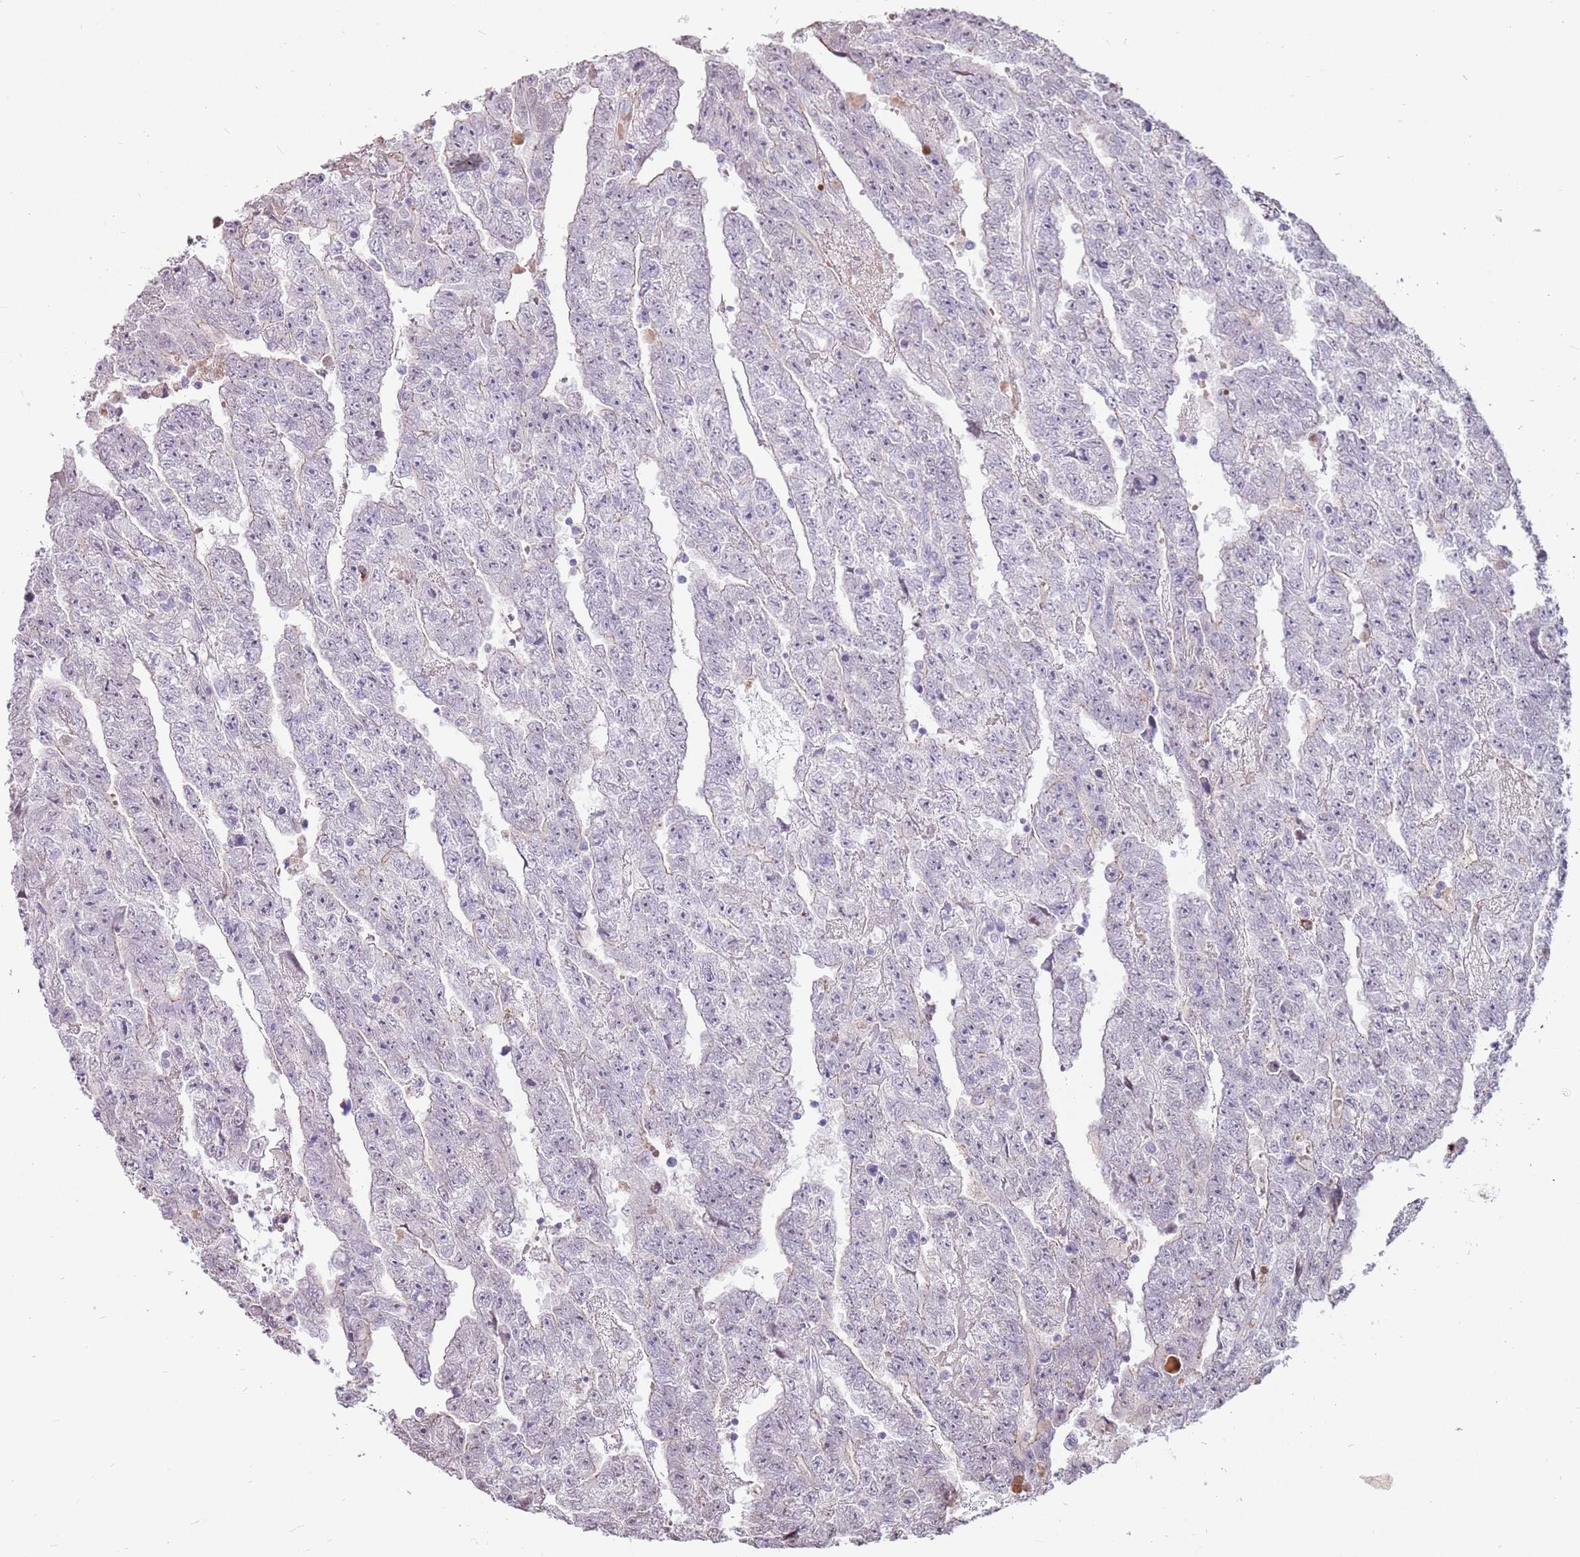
{"staining": {"intensity": "negative", "quantity": "none", "location": "none"}, "tissue": "testis cancer", "cell_type": "Tumor cells", "image_type": "cancer", "snomed": [{"axis": "morphology", "description": "Carcinoma, Embryonal, NOS"}, {"axis": "topography", "description": "Testis"}], "caption": "IHC histopathology image of human testis embryonal carcinoma stained for a protein (brown), which displays no staining in tumor cells. (IHC, brightfield microscopy, high magnification).", "gene": "MCUB", "patient": {"sex": "male", "age": 25}}